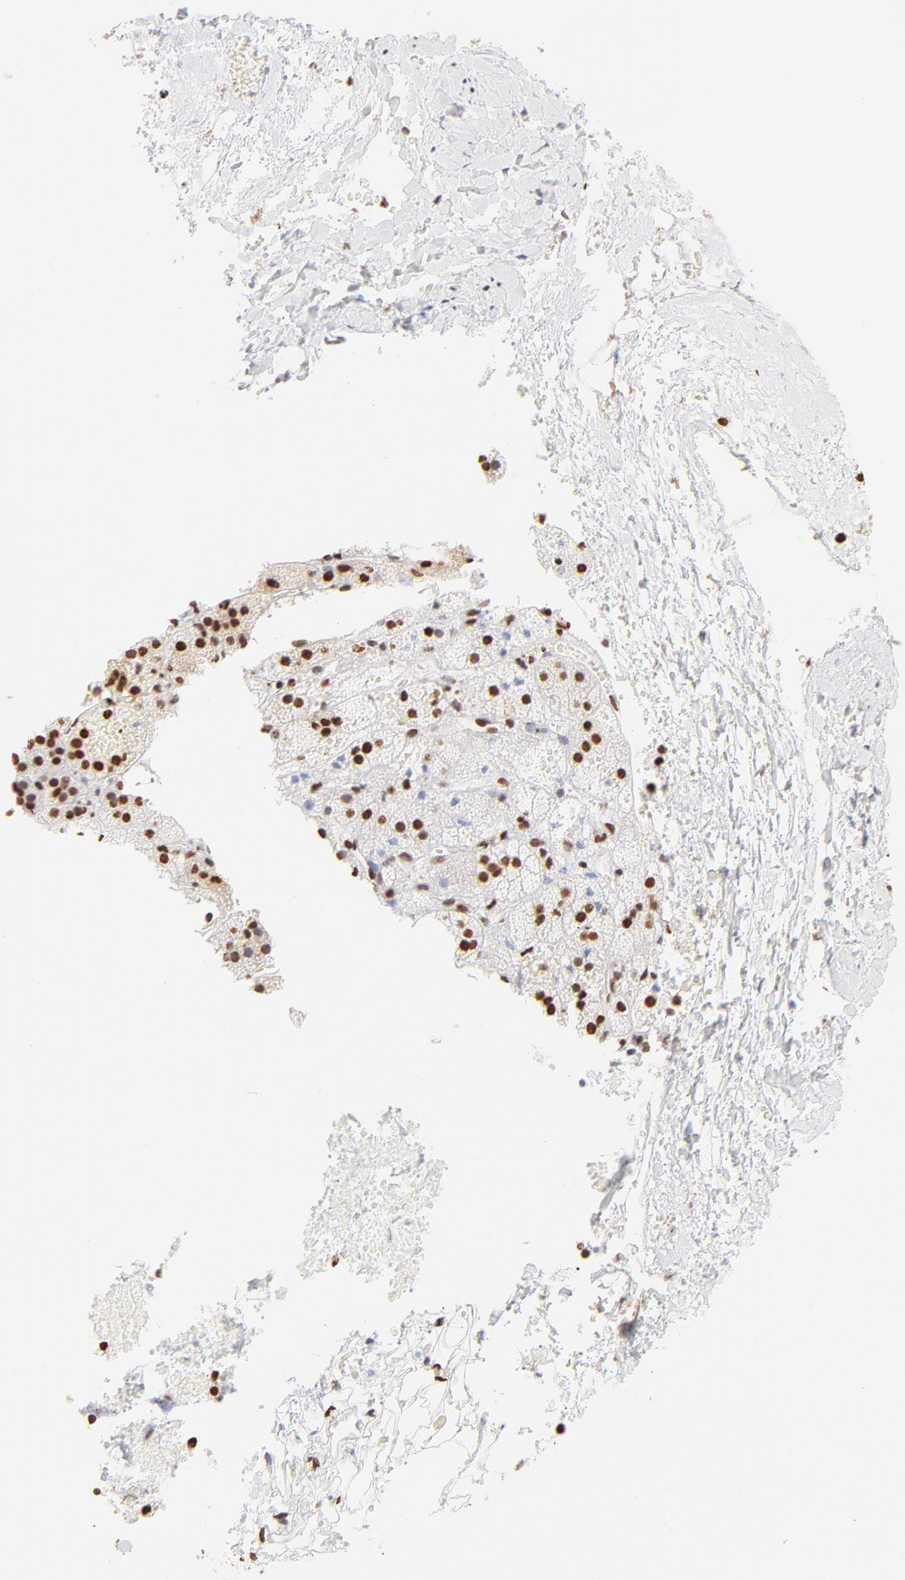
{"staining": {"intensity": "strong", "quantity": ">75%", "location": "cytoplasmic/membranous,nuclear"}, "tissue": "adrenal gland", "cell_type": "Glandular cells", "image_type": "normal", "snomed": [{"axis": "morphology", "description": "Normal tissue, NOS"}, {"axis": "topography", "description": "Adrenal gland"}], "caption": "Immunohistochemical staining of normal adrenal gland exhibits strong cytoplasmic/membranous,nuclear protein positivity in approximately >75% of glandular cells. The staining is performed using DAB brown chromogen to label protein expression. The nuclei are counter-stained blue using hematoxylin.", "gene": "ZNF540", "patient": {"sex": "female", "age": 44}}